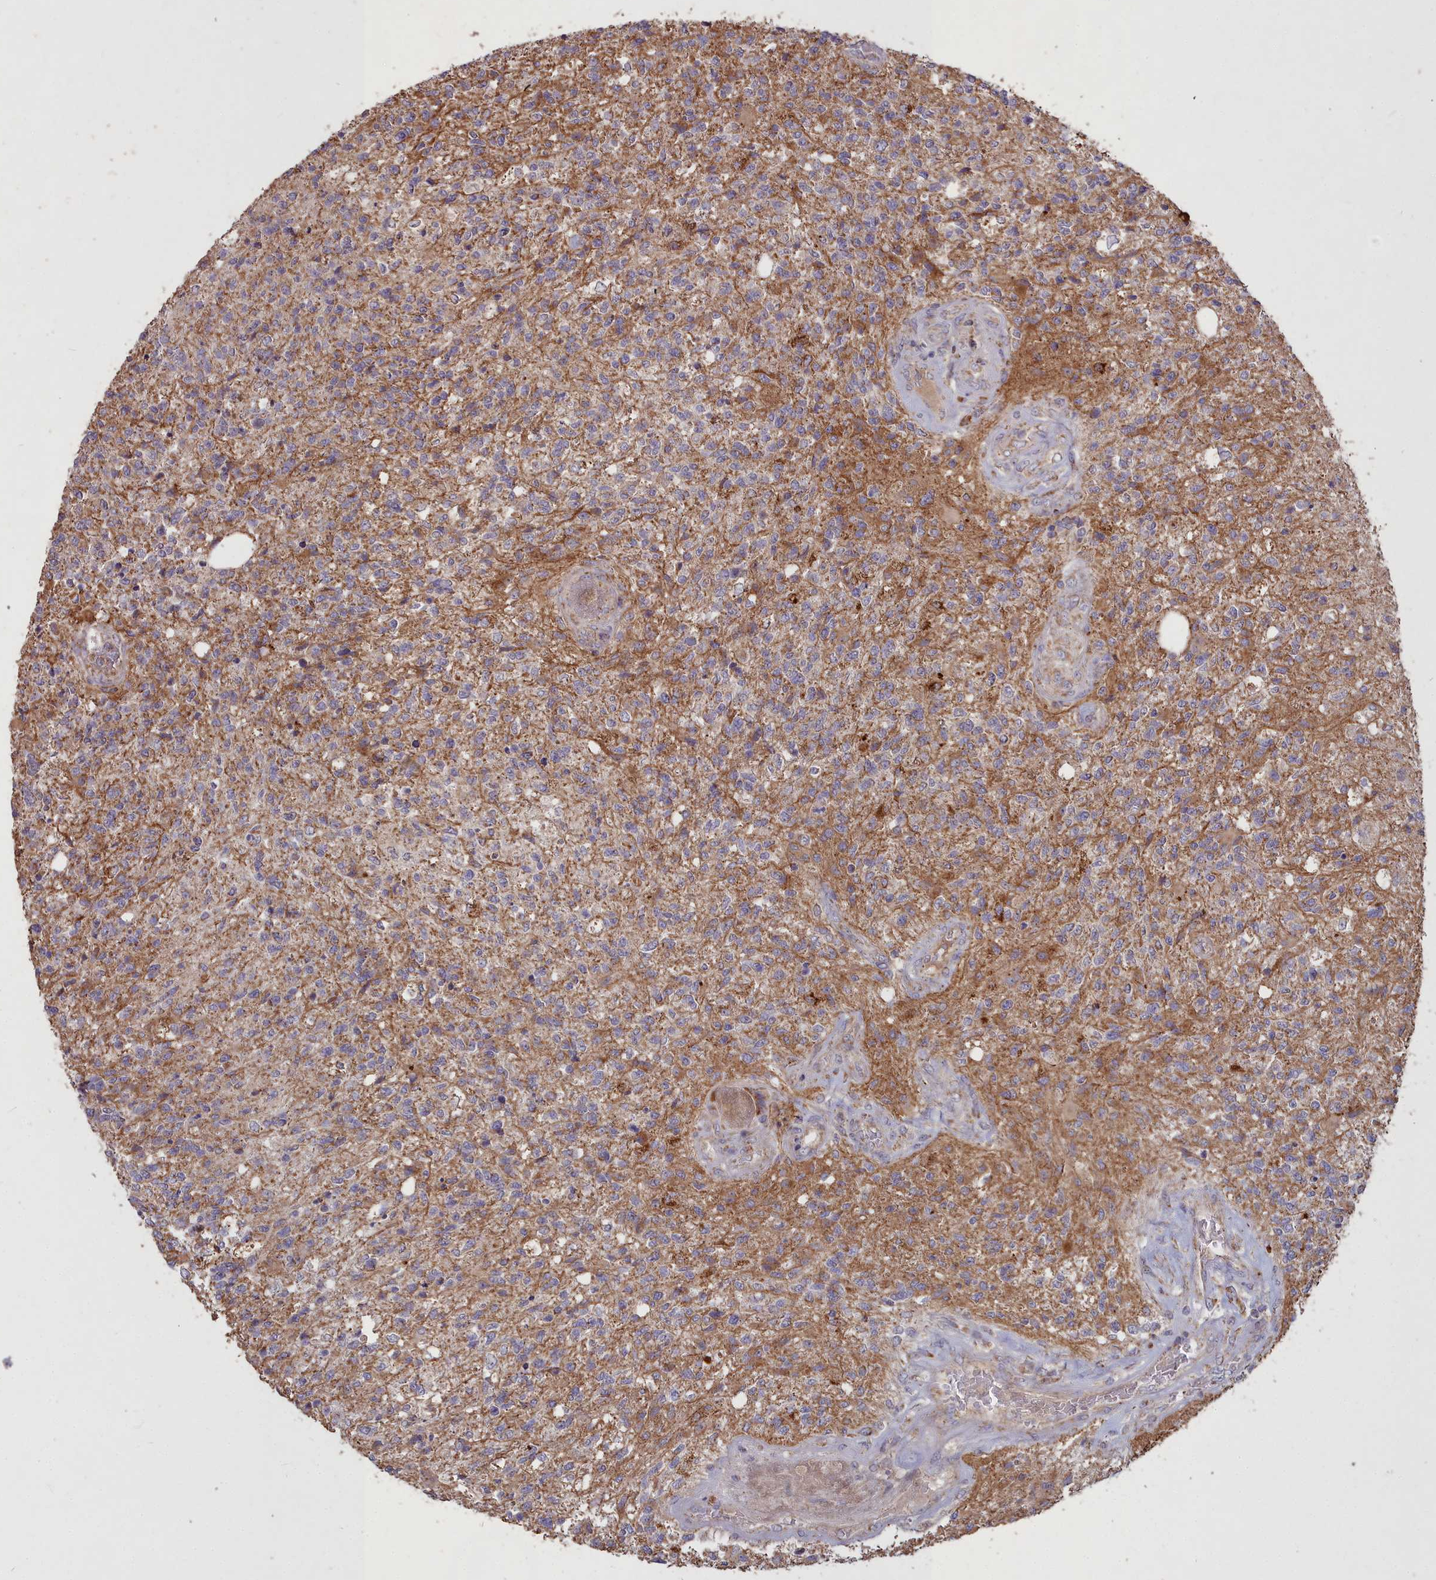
{"staining": {"intensity": "moderate", "quantity": "<25%", "location": "cytoplasmic/membranous"}, "tissue": "glioma", "cell_type": "Tumor cells", "image_type": "cancer", "snomed": [{"axis": "morphology", "description": "Glioma, malignant, High grade"}, {"axis": "topography", "description": "Brain"}], "caption": "Moderate cytoplasmic/membranous expression for a protein is identified in about <25% of tumor cells of glioma using immunohistochemistry.", "gene": "COX11", "patient": {"sex": "male", "age": 56}}